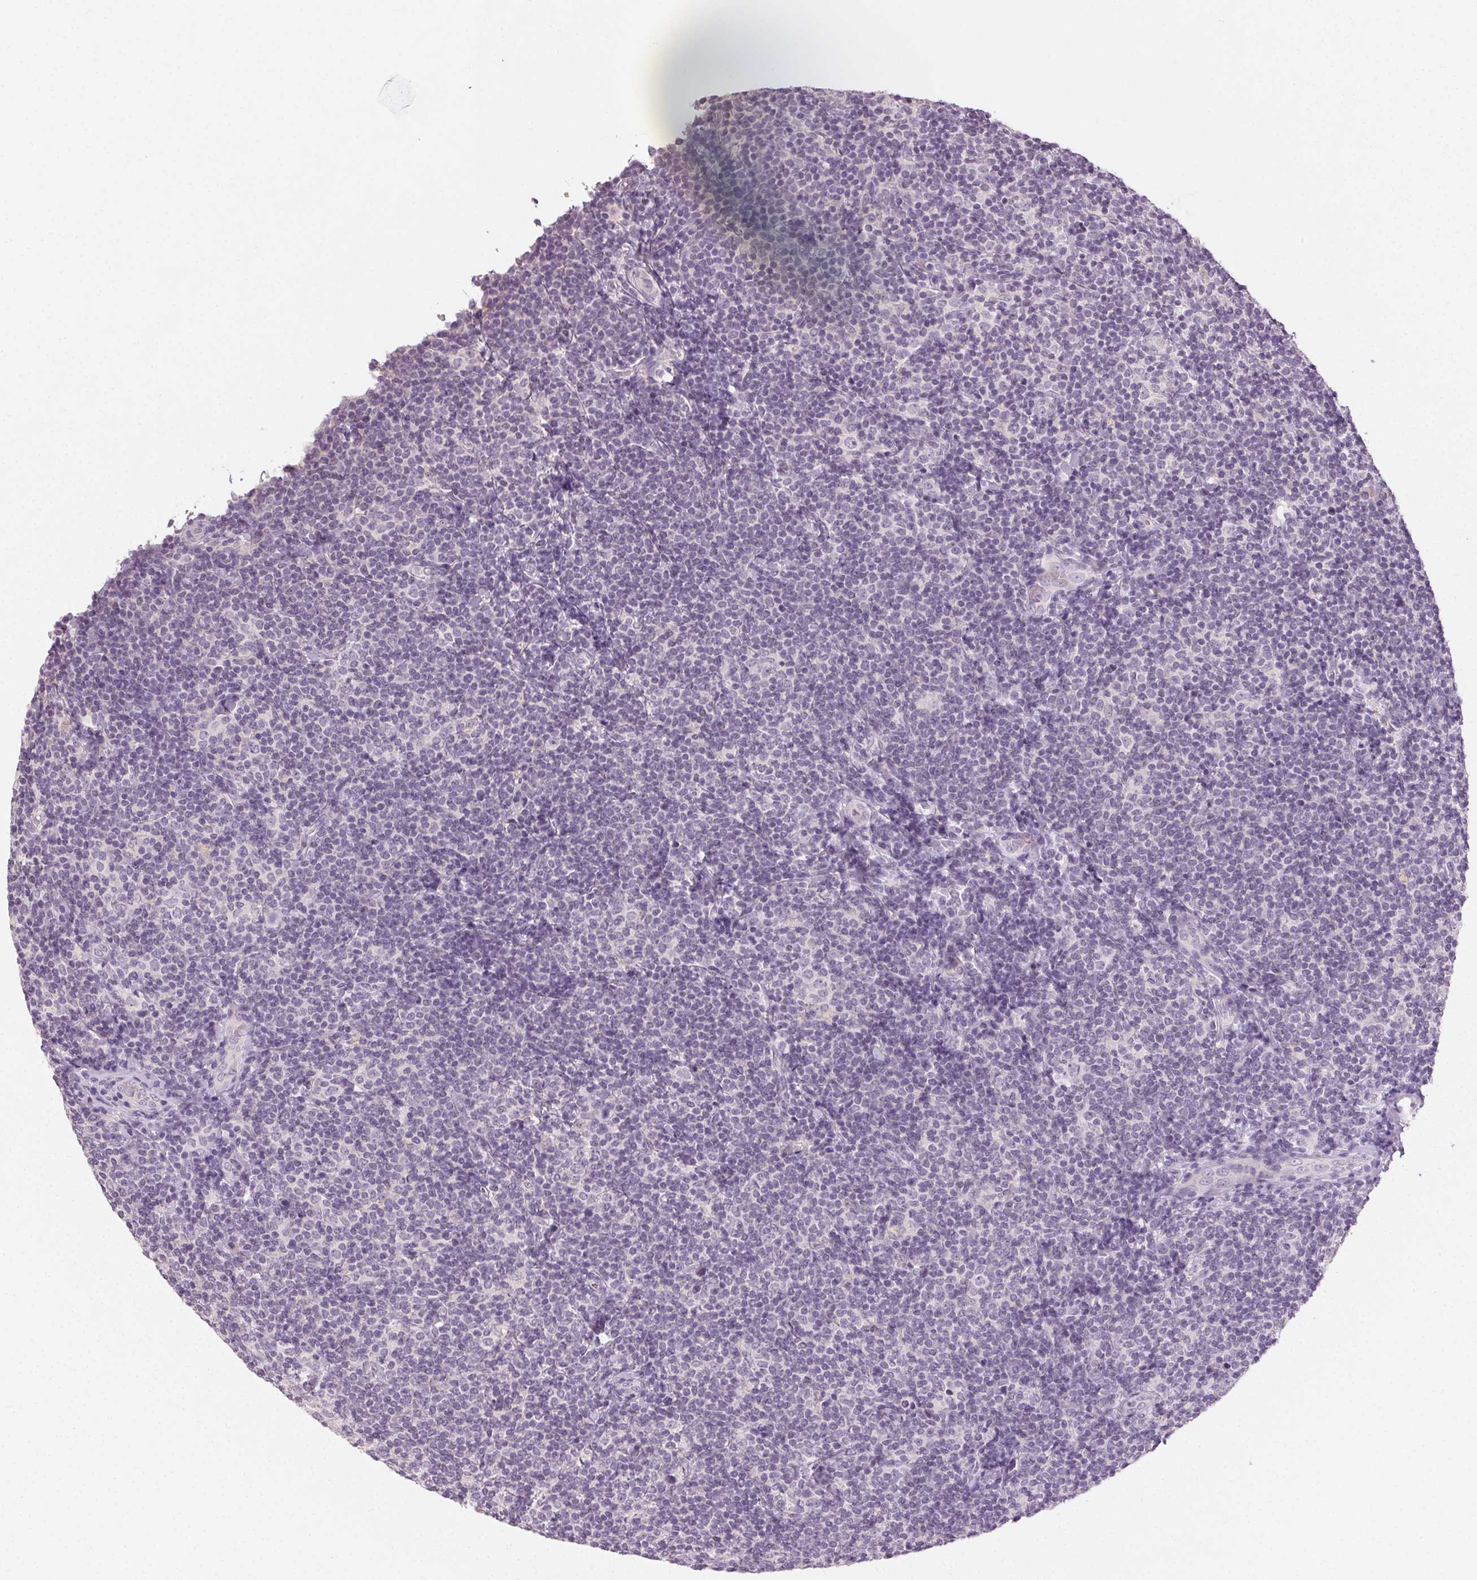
{"staining": {"intensity": "negative", "quantity": "none", "location": "none"}, "tissue": "lymphoma", "cell_type": "Tumor cells", "image_type": "cancer", "snomed": [{"axis": "morphology", "description": "Malignant lymphoma, non-Hodgkin's type, Low grade"}, {"axis": "topography", "description": "Lymph node"}], "caption": "Tumor cells show no significant expression in lymphoma. The staining was performed using DAB (3,3'-diaminobenzidine) to visualize the protein expression in brown, while the nuclei were stained in blue with hematoxylin (Magnification: 20x).", "gene": "CLTRN", "patient": {"sex": "female", "age": 56}}